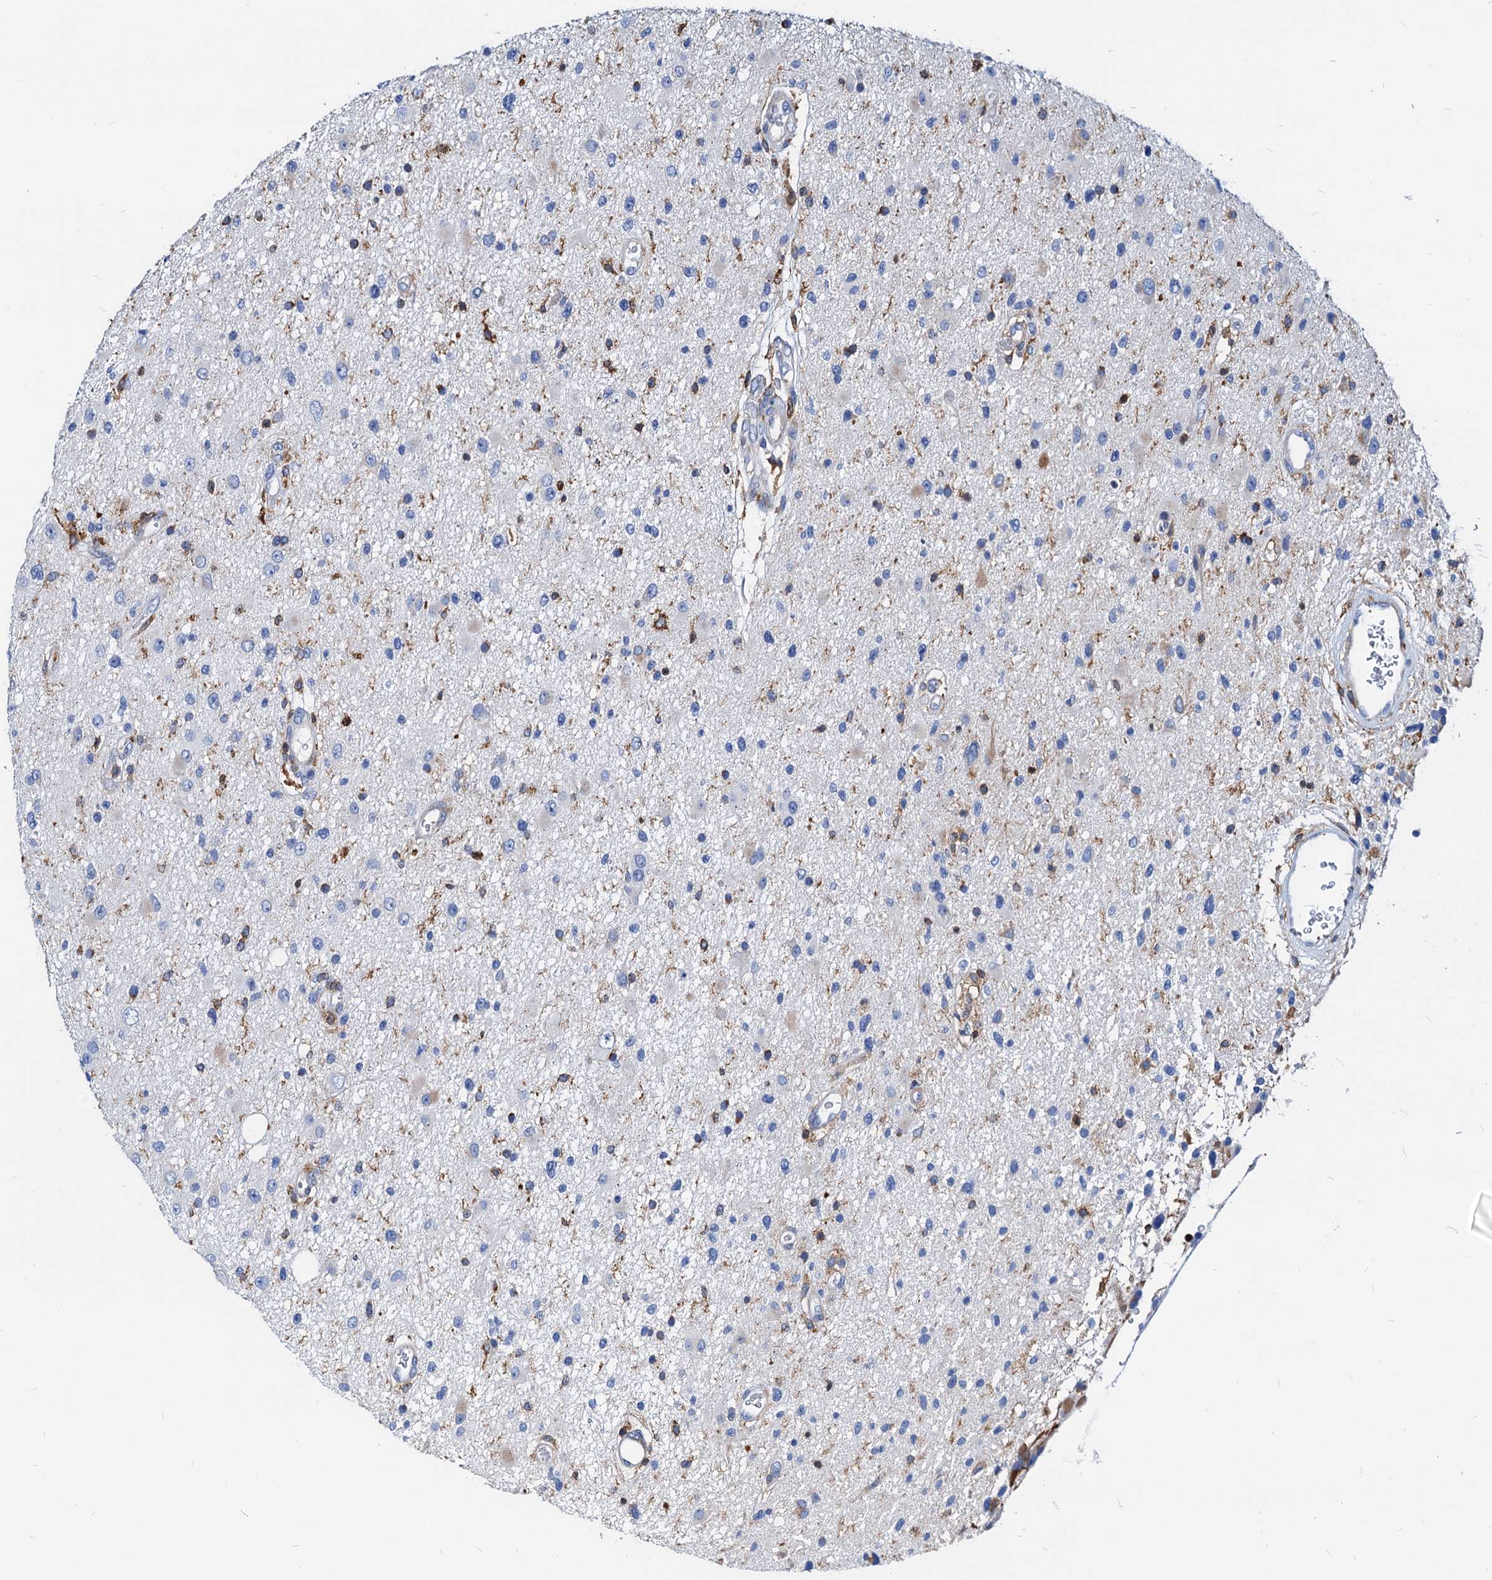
{"staining": {"intensity": "negative", "quantity": "none", "location": "none"}, "tissue": "glioma", "cell_type": "Tumor cells", "image_type": "cancer", "snomed": [{"axis": "morphology", "description": "Glioma, malignant, High grade"}, {"axis": "topography", "description": "Brain"}], "caption": "This histopathology image is of glioma stained with immunohistochemistry to label a protein in brown with the nuclei are counter-stained blue. There is no staining in tumor cells.", "gene": "LCP2", "patient": {"sex": "male", "age": 33}}